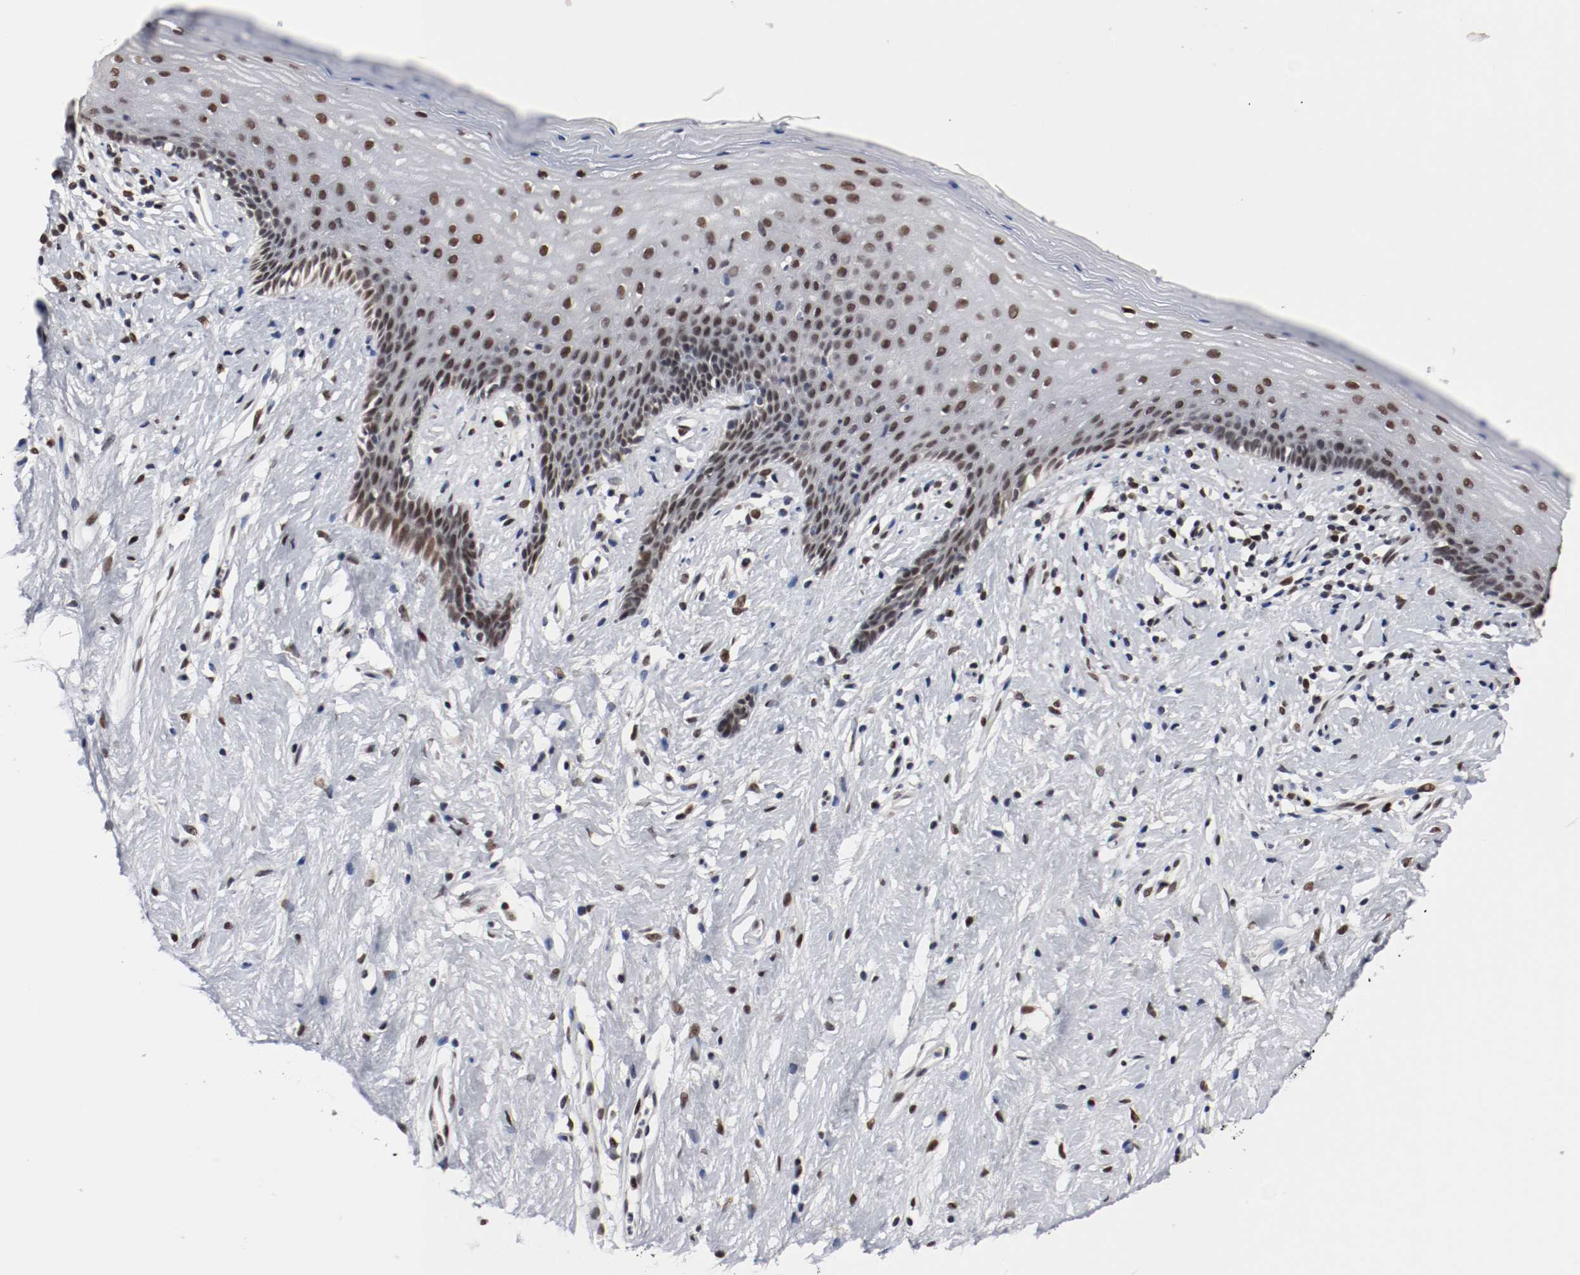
{"staining": {"intensity": "strong", "quantity": ">75%", "location": "nuclear"}, "tissue": "vagina", "cell_type": "Squamous epithelial cells", "image_type": "normal", "snomed": [{"axis": "morphology", "description": "Normal tissue, NOS"}, {"axis": "topography", "description": "Vagina"}], "caption": "Vagina stained with a protein marker demonstrates strong staining in squamous epithelial cells.", "gene": "MEF2D", "patient": {"sex": "female", "age": 44}}